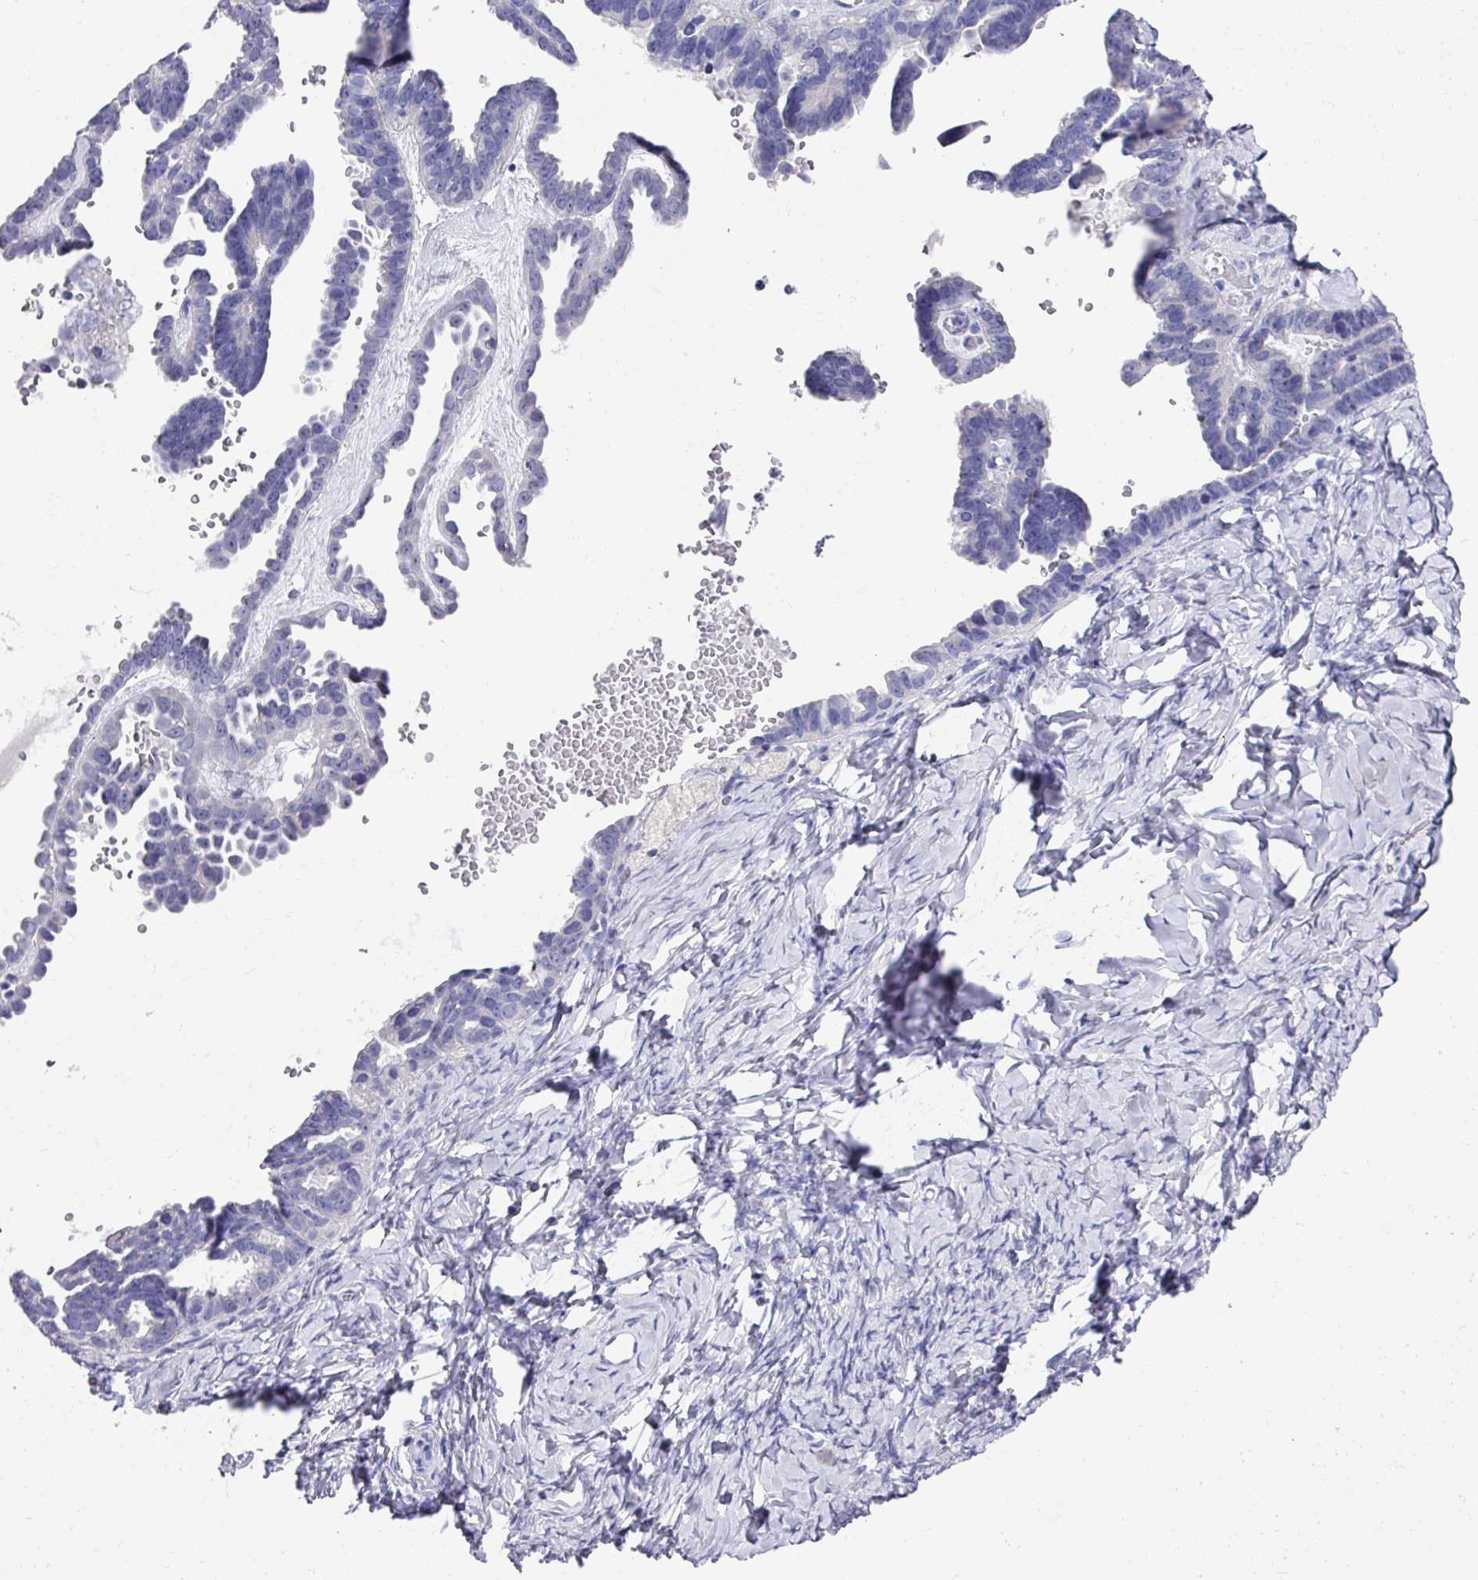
{"staining": {"intensity": "negative", "quantity": "none", "location": "none"}, "tissue": "ovarian cancer", "cell_type": "Tumor cells", "image_type": "cancer", "snomed": [{"axis": "morphology", "description": "Cystadenocarcinoma, serous, NOS"}, {"axis": "topography", "description": "Ovary"}], "caption": "Immunohistochemical staining of human ovarian cancer demonstrates no significant expression in tumor cells. (DAB immunohistochemistry visualized using brightfield microscopy, high magnification).", "gene": "DAZL", "patient": {"sex": "female", "age": 69}}